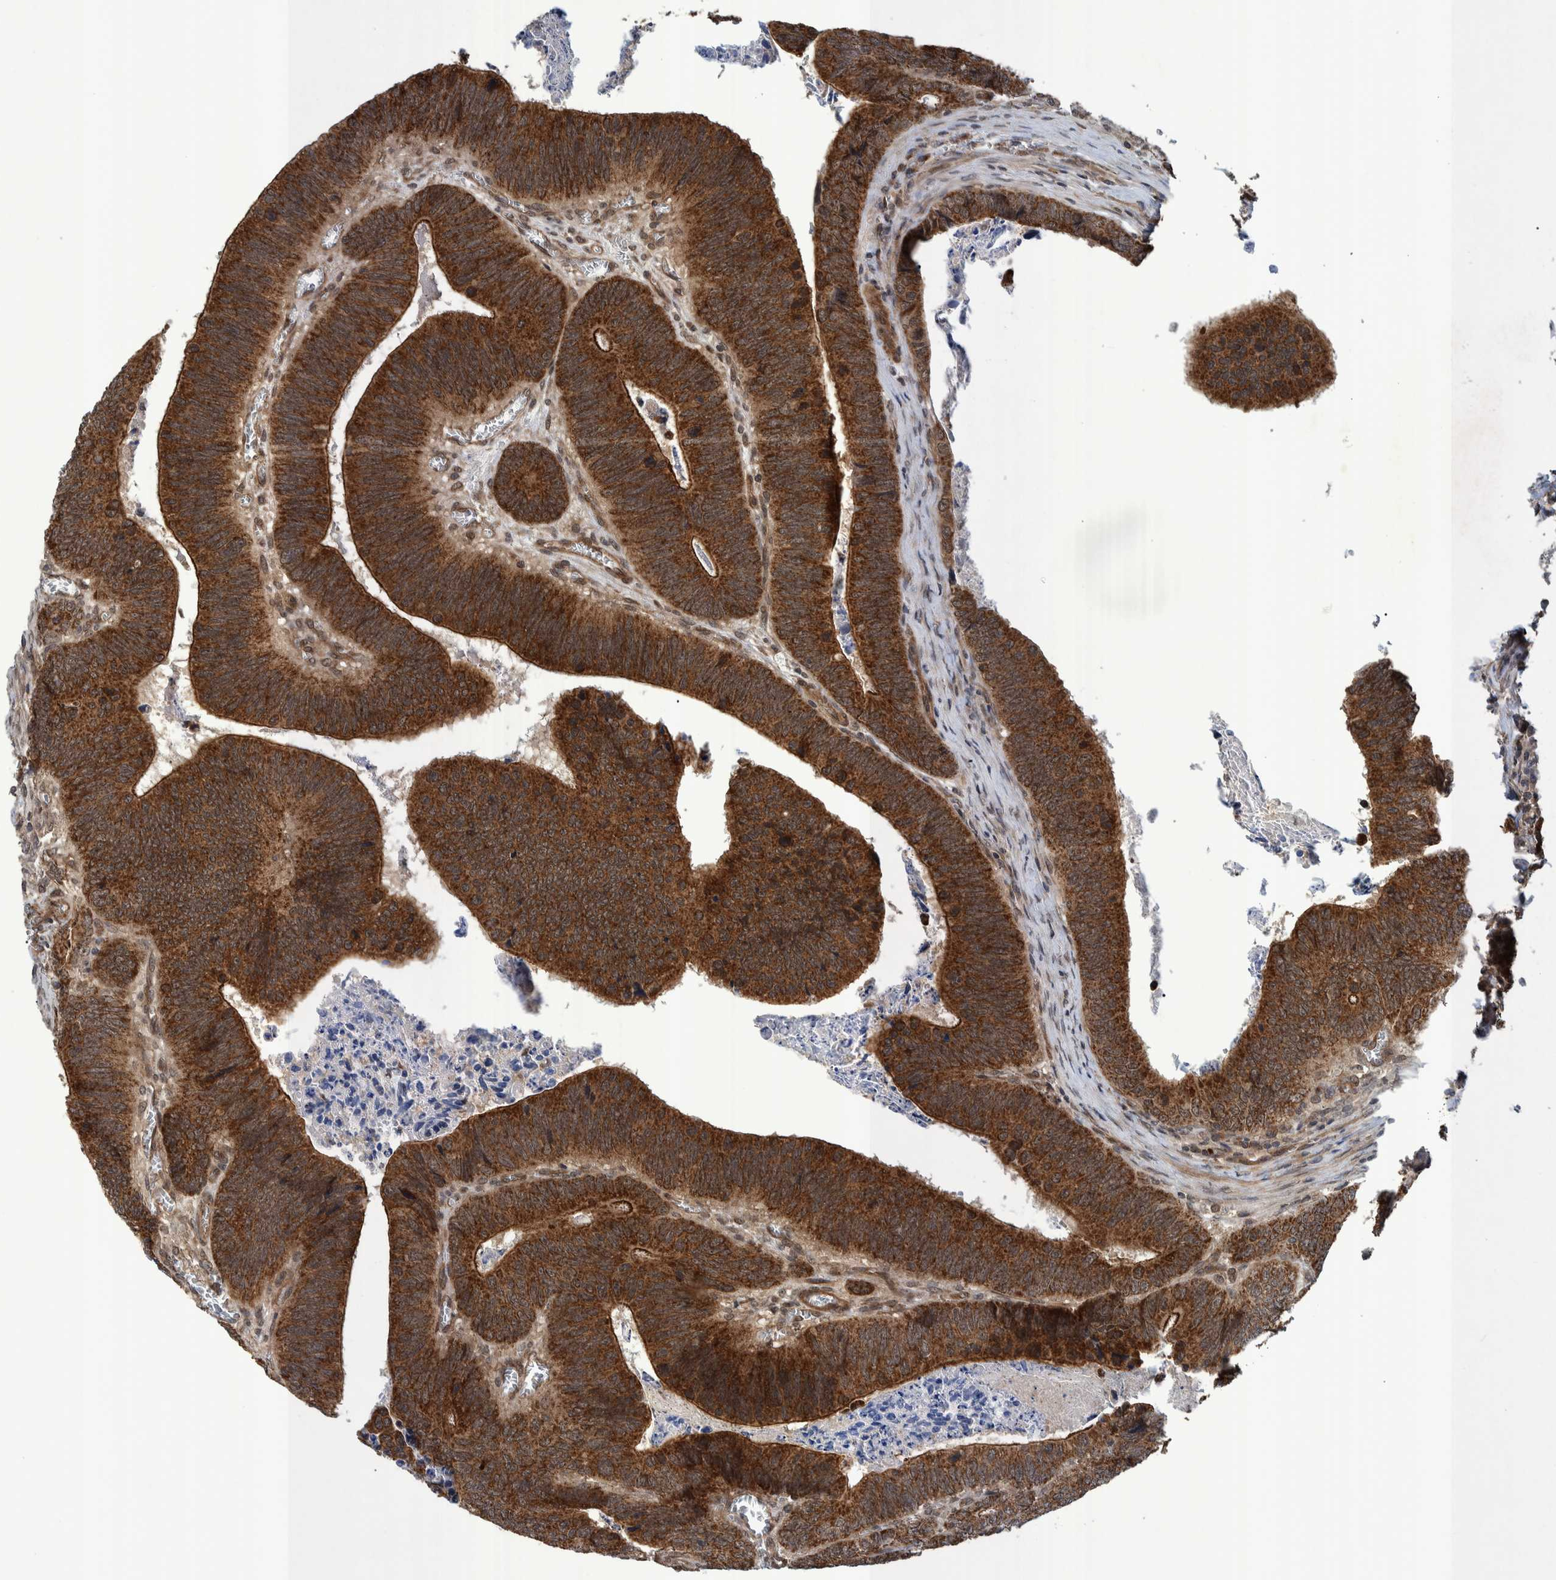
{"staining": {"intensity": "strong", "quantity": ">75%", "location": "cytoplasmic/membranous"}, "tissue": "colorectal cancer", "cell_type": "Tumor cells", "image_type": "cancer", "snomed": [{"axis": "morphology", "description": "Inflammation, NOS"}, {"axis": "morphology", "description": "Adenocarcinoma, NOS"}, {"axis": "topography", "description": "Colon"}], "caption": "Human colorectal cancer stained with a brown dye shows strong cytoplasmic/membranous positive expression in approximately >75% of tumor cells.", "gene": "MRPS7", "patient": {"sex": "male", "age": 72}}